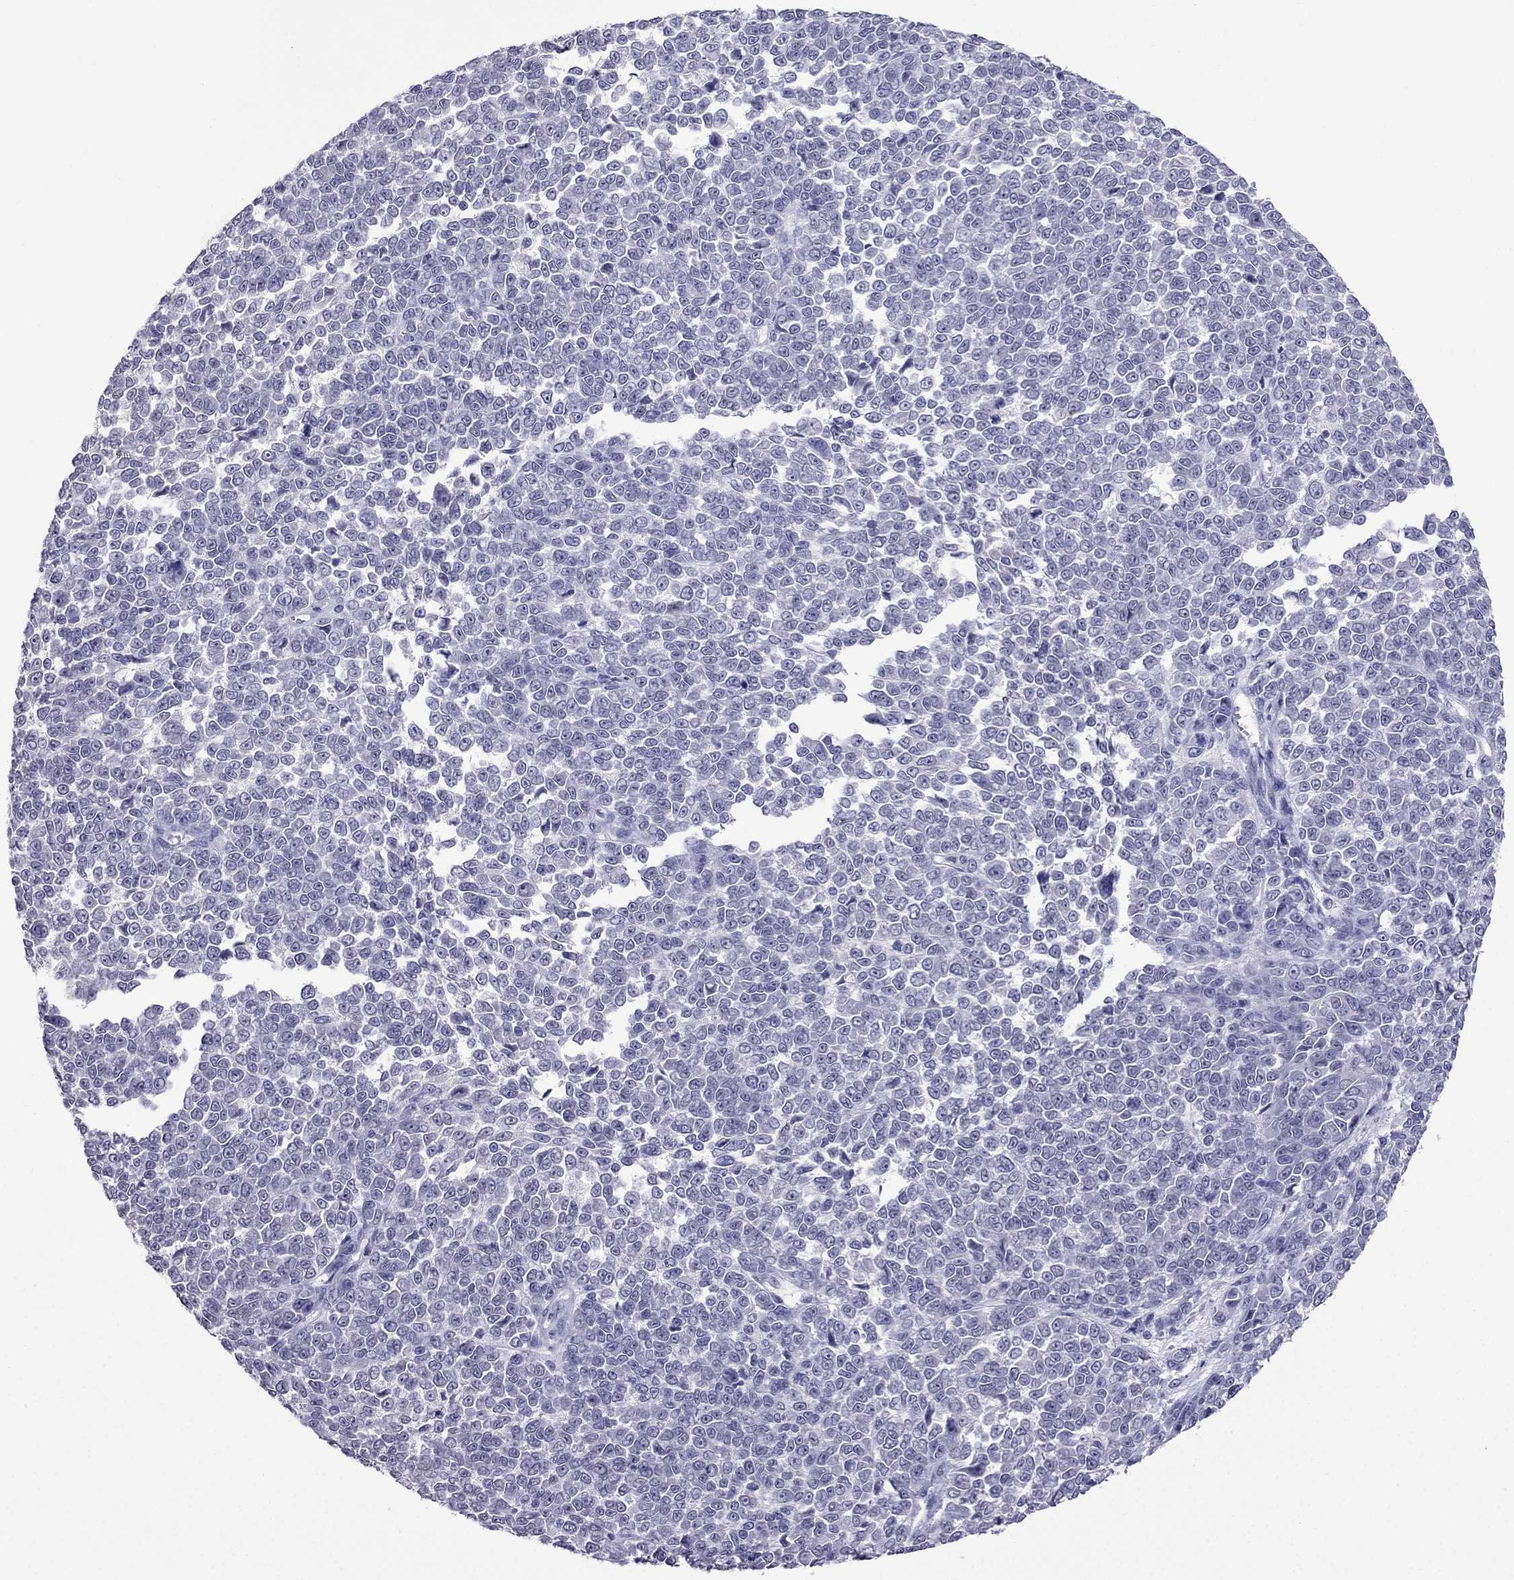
{"staining": {"intensity": "negative", "quantity": "none", "location": "none"}, "tissue": "melanoma", "cell_type": "Tumor cells", "image_type": "cancer", "snomed": [{"axis": "morphology", "description": "Malignant melanoma, NOS"}, {"axis": "topography", "description": "Skin"}], "caption": "High magnification brightfield microscopy of melanoma stained with DAB (brown) and counterstained with hematoxylin (blue): tumor cells show no significant staining.", "gene": "OLFM4", "patient": {"sex": "female", "age": 95}}